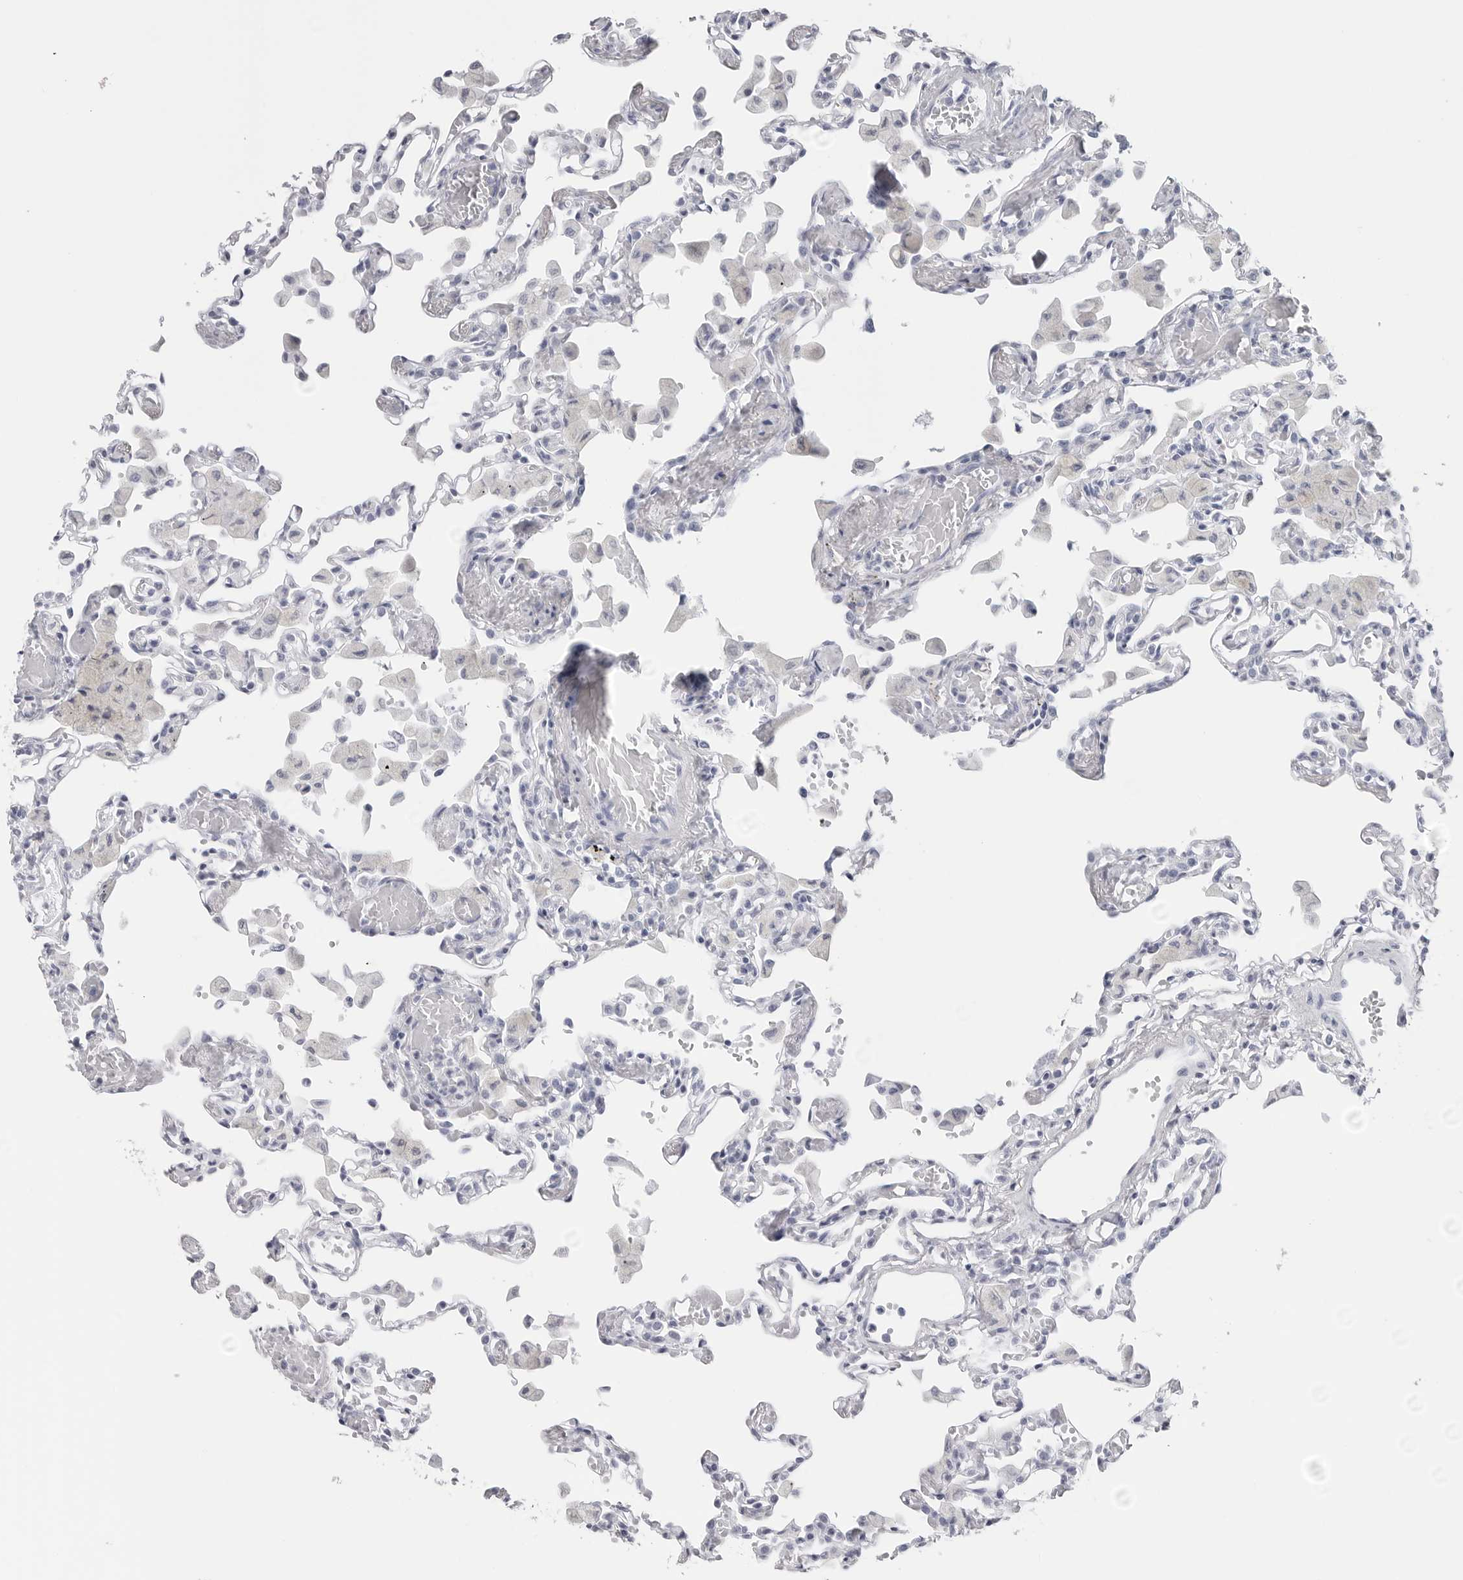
{"staining": {"intensity": "negative", "quantity": "none", "location": "none"}, "tissue": "lung", "cell_type": "Alveolar cells", "image_type": "normal", "snomed": [{"axis": "morphology", "description": "Normal tissue, NOS"}, {"axis": "topography", "description": "Bronchus"}, {"axis": "topography", "description": "Lung"}], "caption": "Immunohistochemistry photomicrograph of benign human lung stained for a protein (brown), which displays no expression in alveolar cells.", "gene": "CST2", "patient": {"sex": "female", "age": 49}}